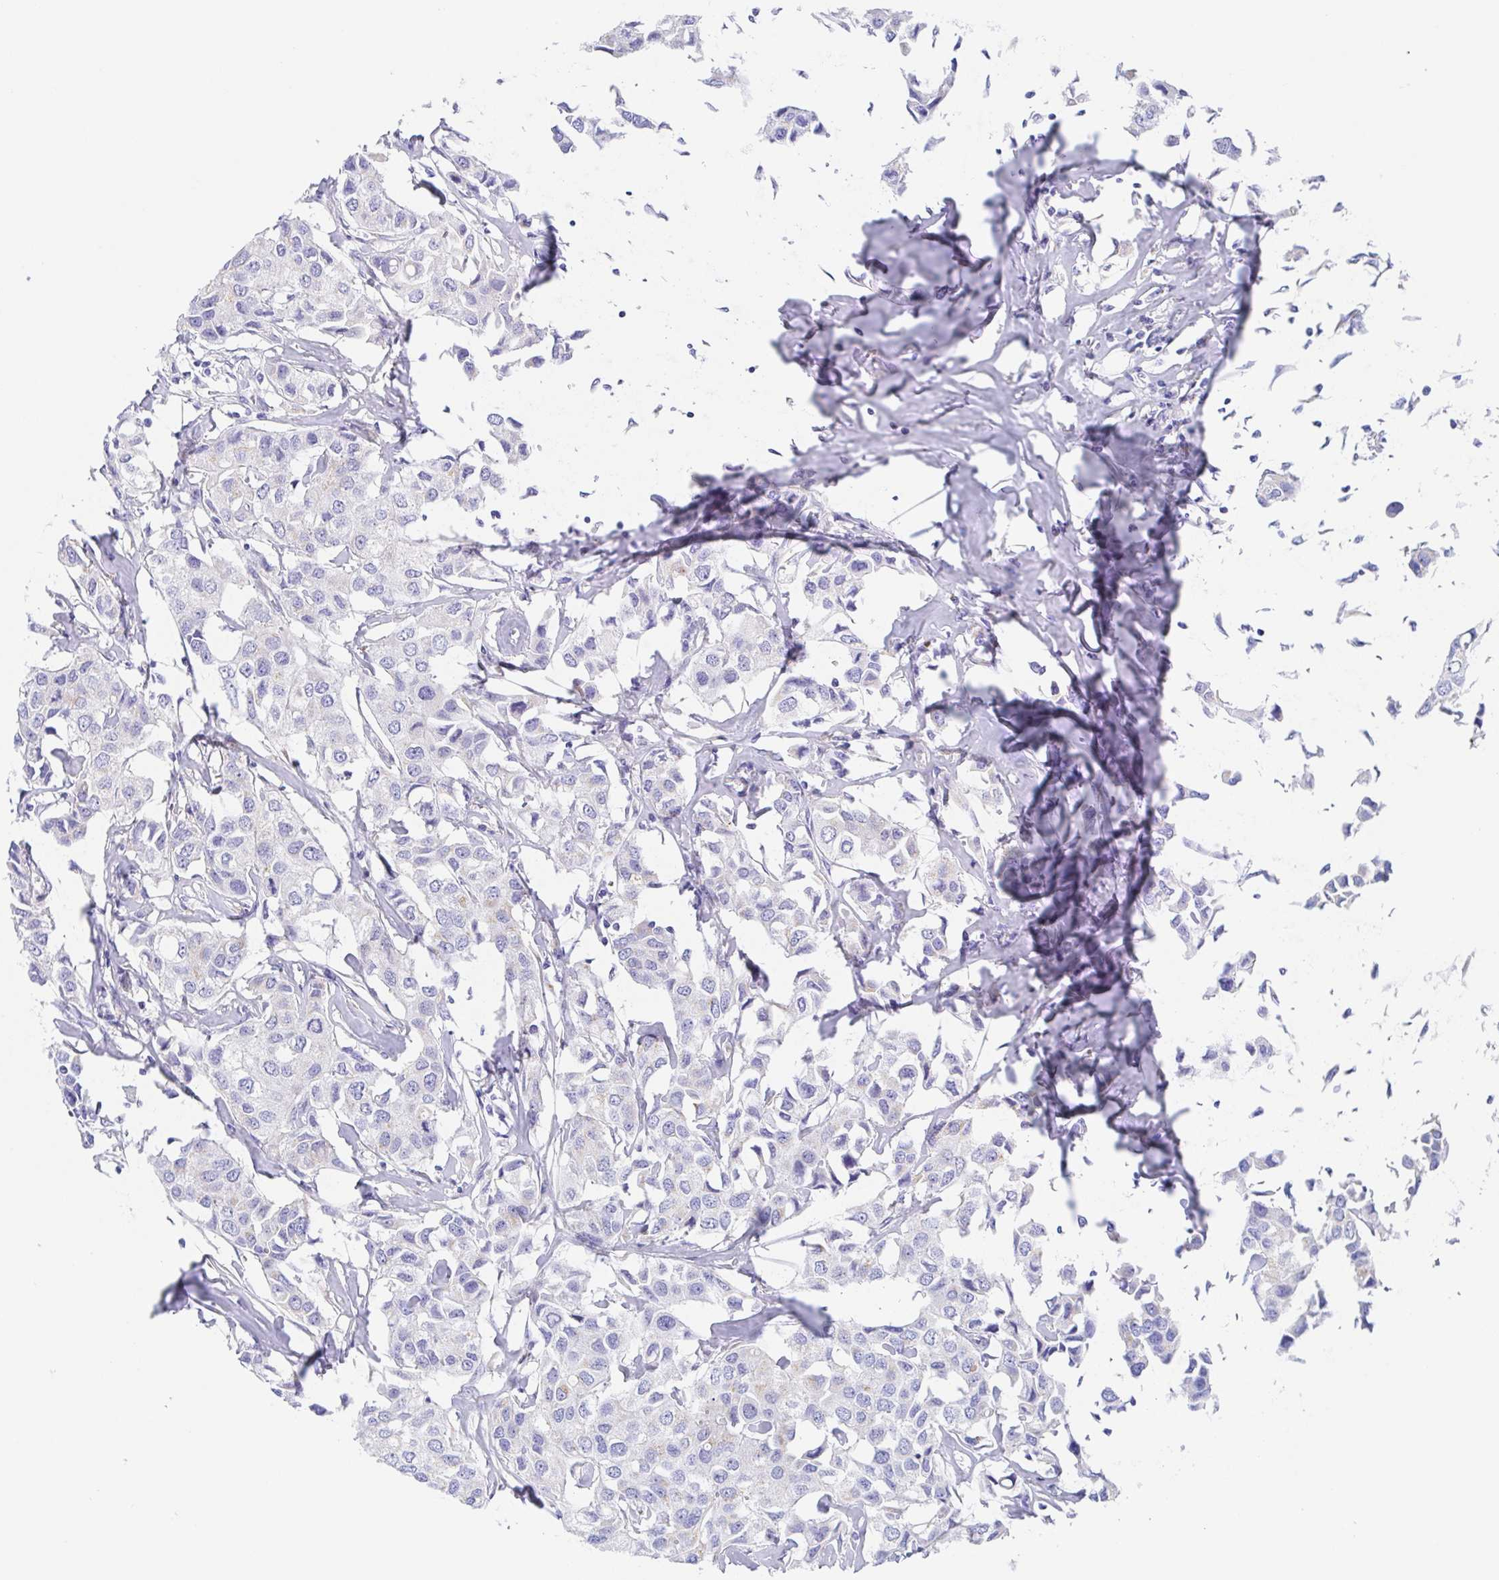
{"staining": {"intensity": "negative", "quantity": "none", "location": "none"}, "tissue": "breast cancer", "cell_type": "Tumor cells", "image_type": "cancer", "snomed": [{"axis": "morphology", "description": "Duct carcinoma"}, {"axis": "topography", "description": "Breast"}], "caption": "Tumor cells are negative for protein expression in human invasive ductal carcinoma (breast). (Brightfield microscopy of DAB IHC at high magnification).", "gene": "SCG3", "patient": {"sex": "female", "age": 80}}